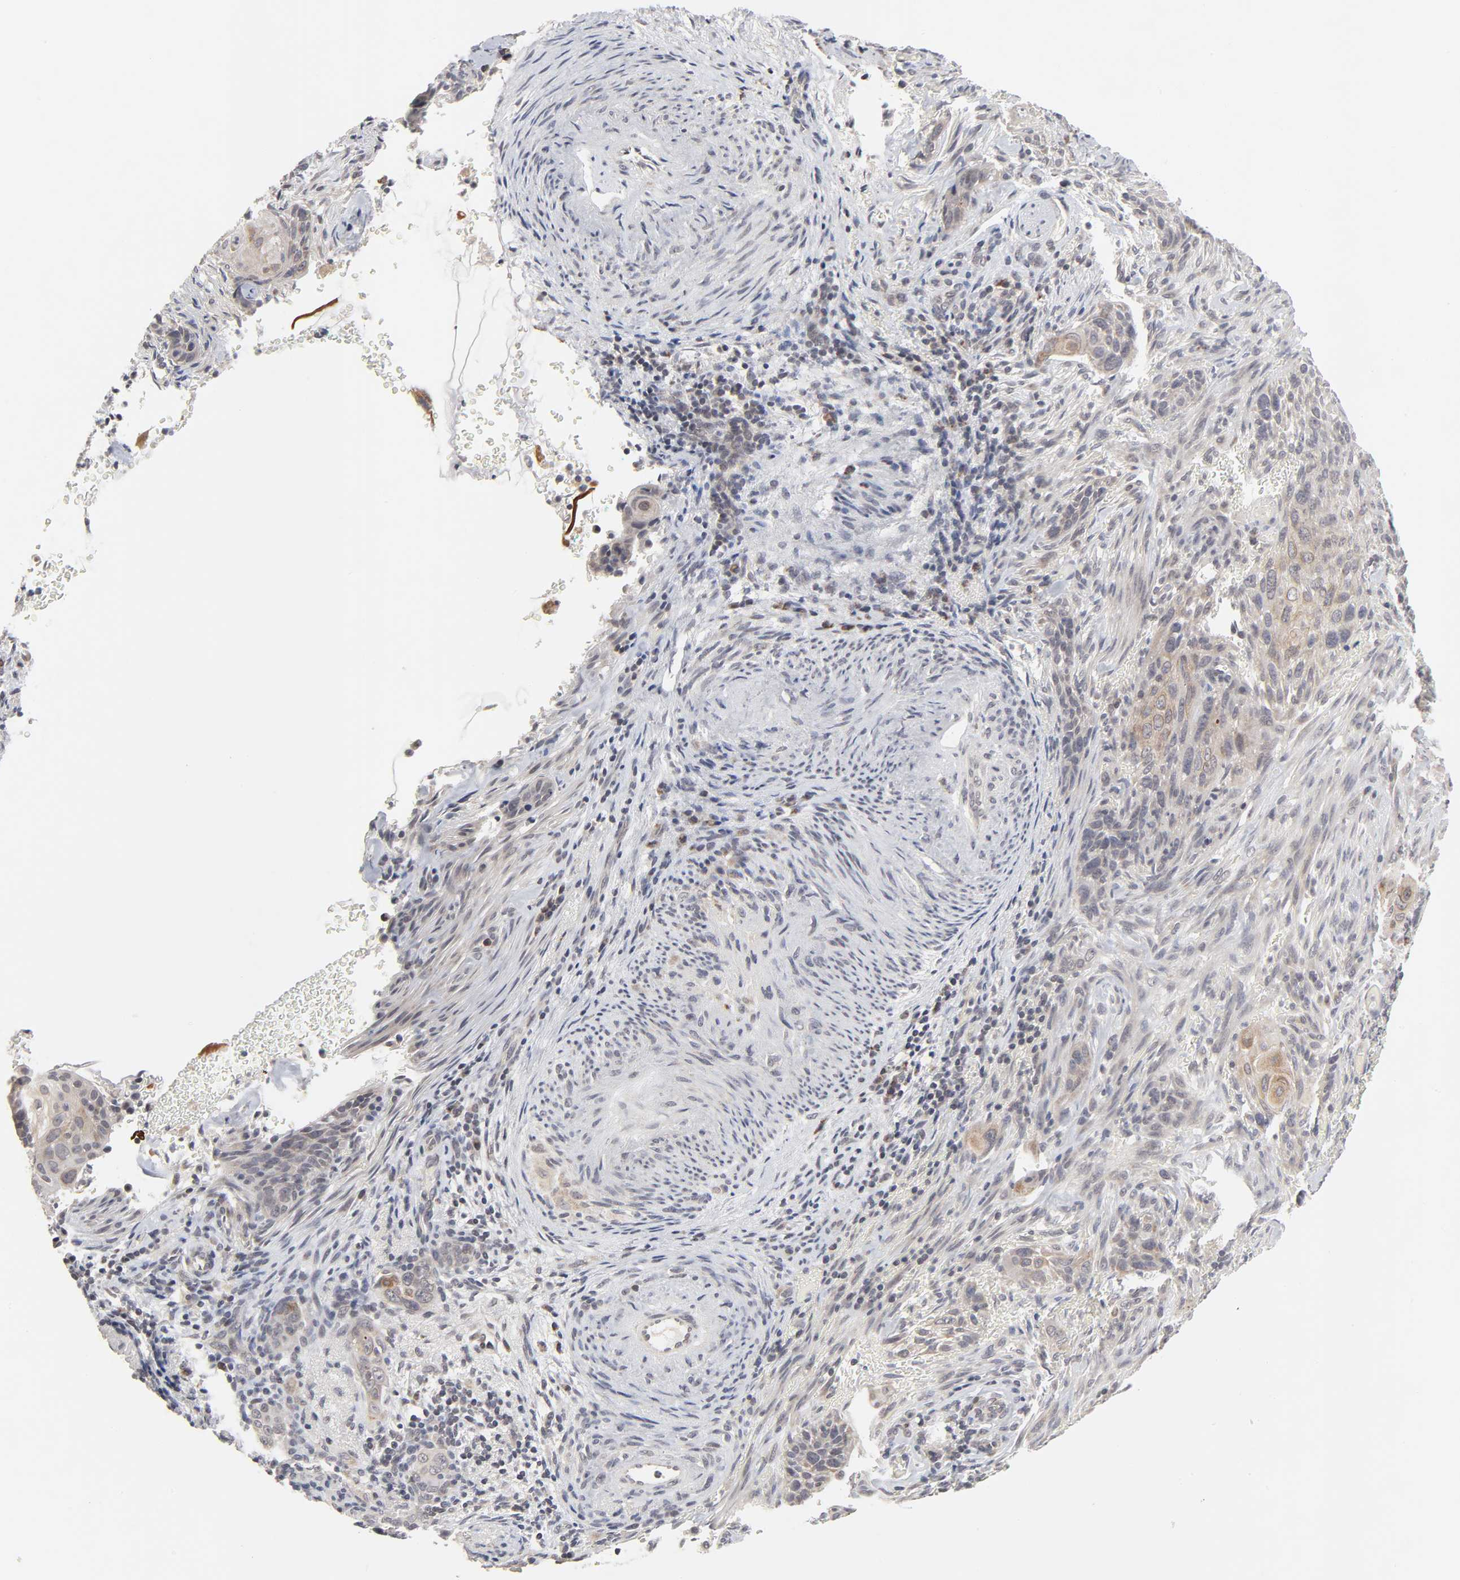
{"staining": {"intensity": "moderate", "quantity": ">75%", "location": "cytoplasmic/membranous"}, "tissue": "cervical cancer", "cell_type": "Tumor cells", "image_type": "cancer", "snomed": [{"axis": "morphology", "description": "Squamous cell carcinoma, NOS"}, {"axis": "topography", "description": "Cervix"}], "caption": "Immunohistochemical staining of human squamous cell carcinoma (cervical) demonstrates medium levels of moderate cytoplasmic/membranous protein expression in about >75% of tumor cells.", "gene": "AUH", "patient": {"sex": "female", "age": 33}}